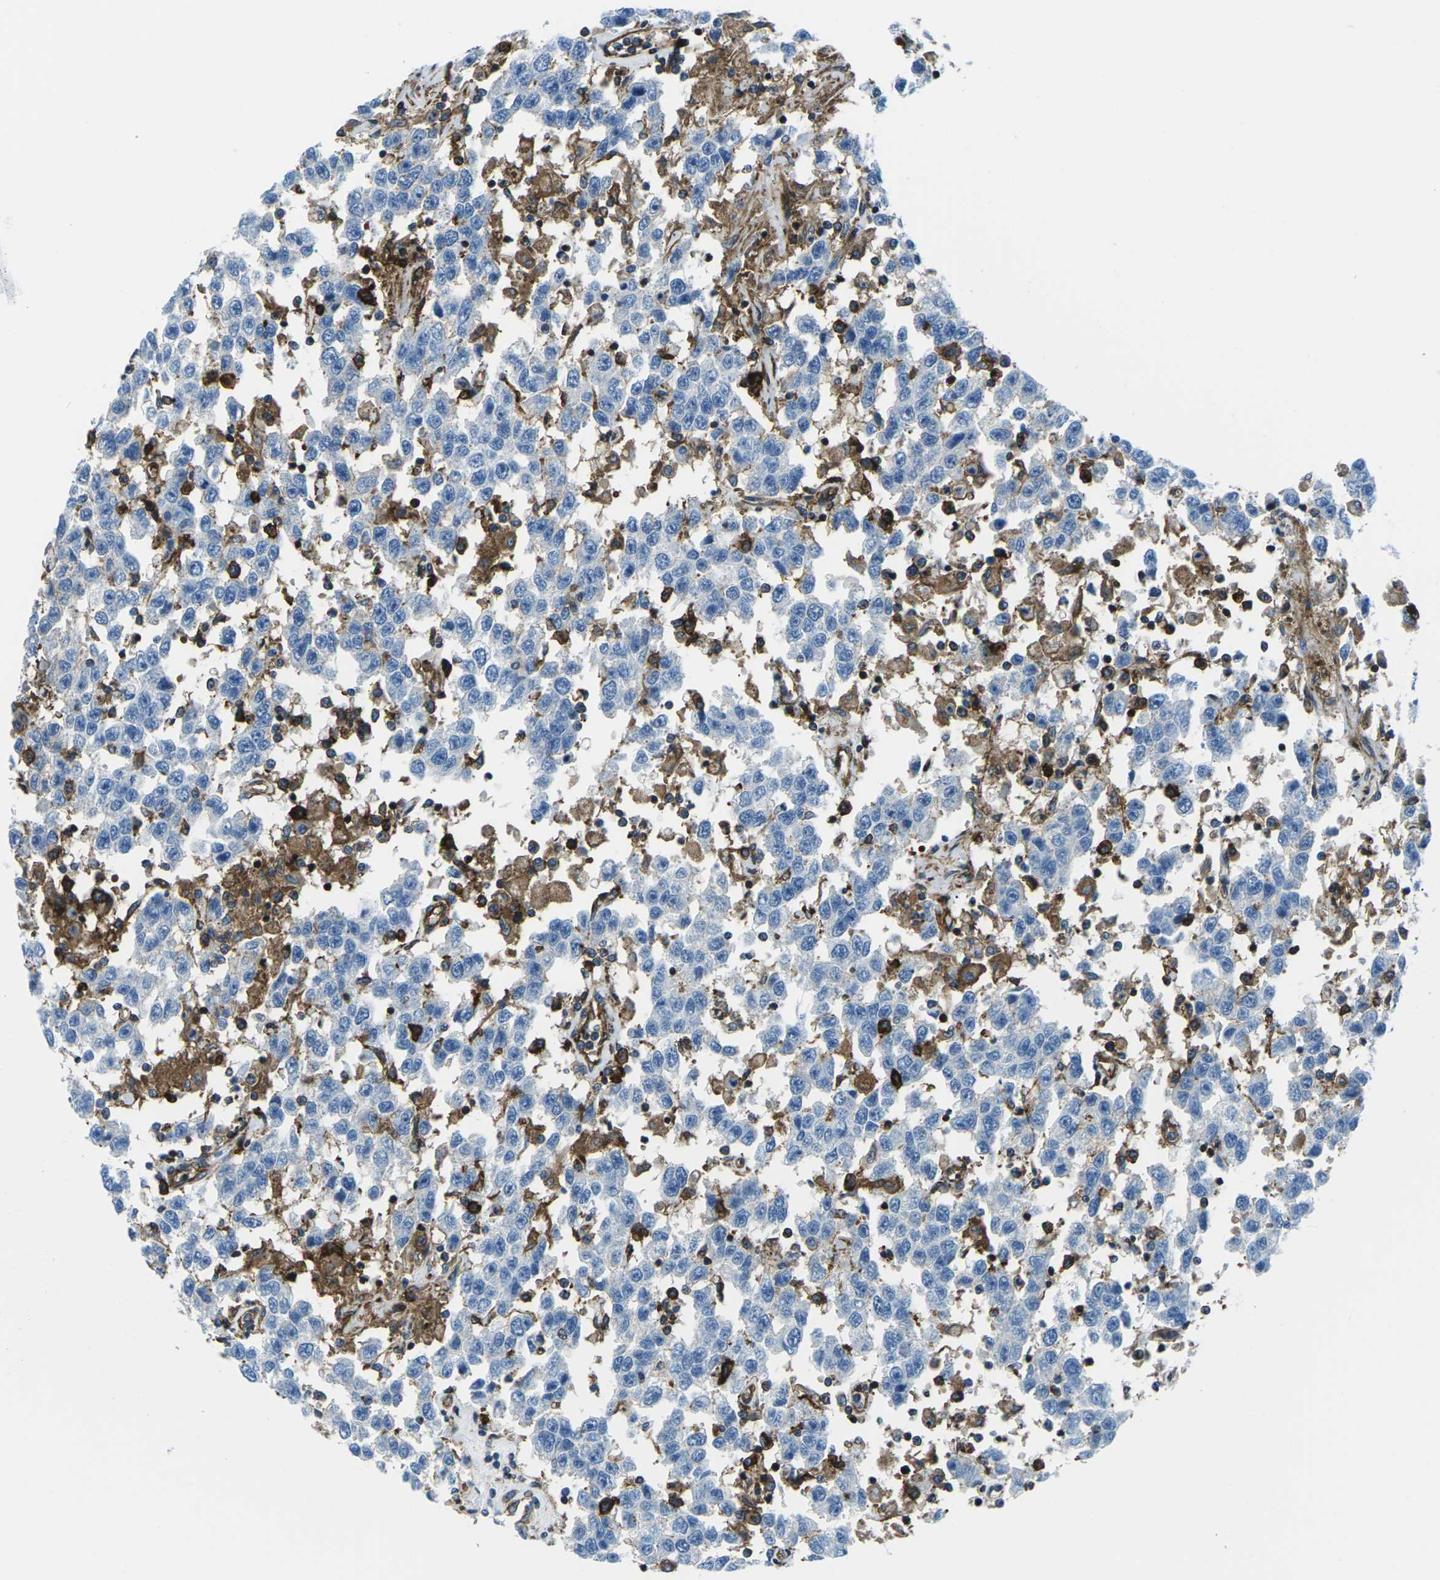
{"staining": {"intensity": "negative", "quantity": "none", "location": "none"}, "tissue": "testis cancer", "cell_type": "Tumor cells", "image_type": "cancer", "snomed": [{"axis": "morphology", "description": "Seminoma, NOS"}, {"axis": "topography", "description": "Testis"}], "caption": "IHC micrograph of neoplastic tissue: human testis cancer stained with DAB reveals no significant protein staining in tumor cells. (DAB (3,3'-diaminobenzidine) immunohistochemistry (IHC) visualized using brightfield microscopy, high magnification).", "gene": "SOCS4", "patient": {"sex": "male", "age": 41}}